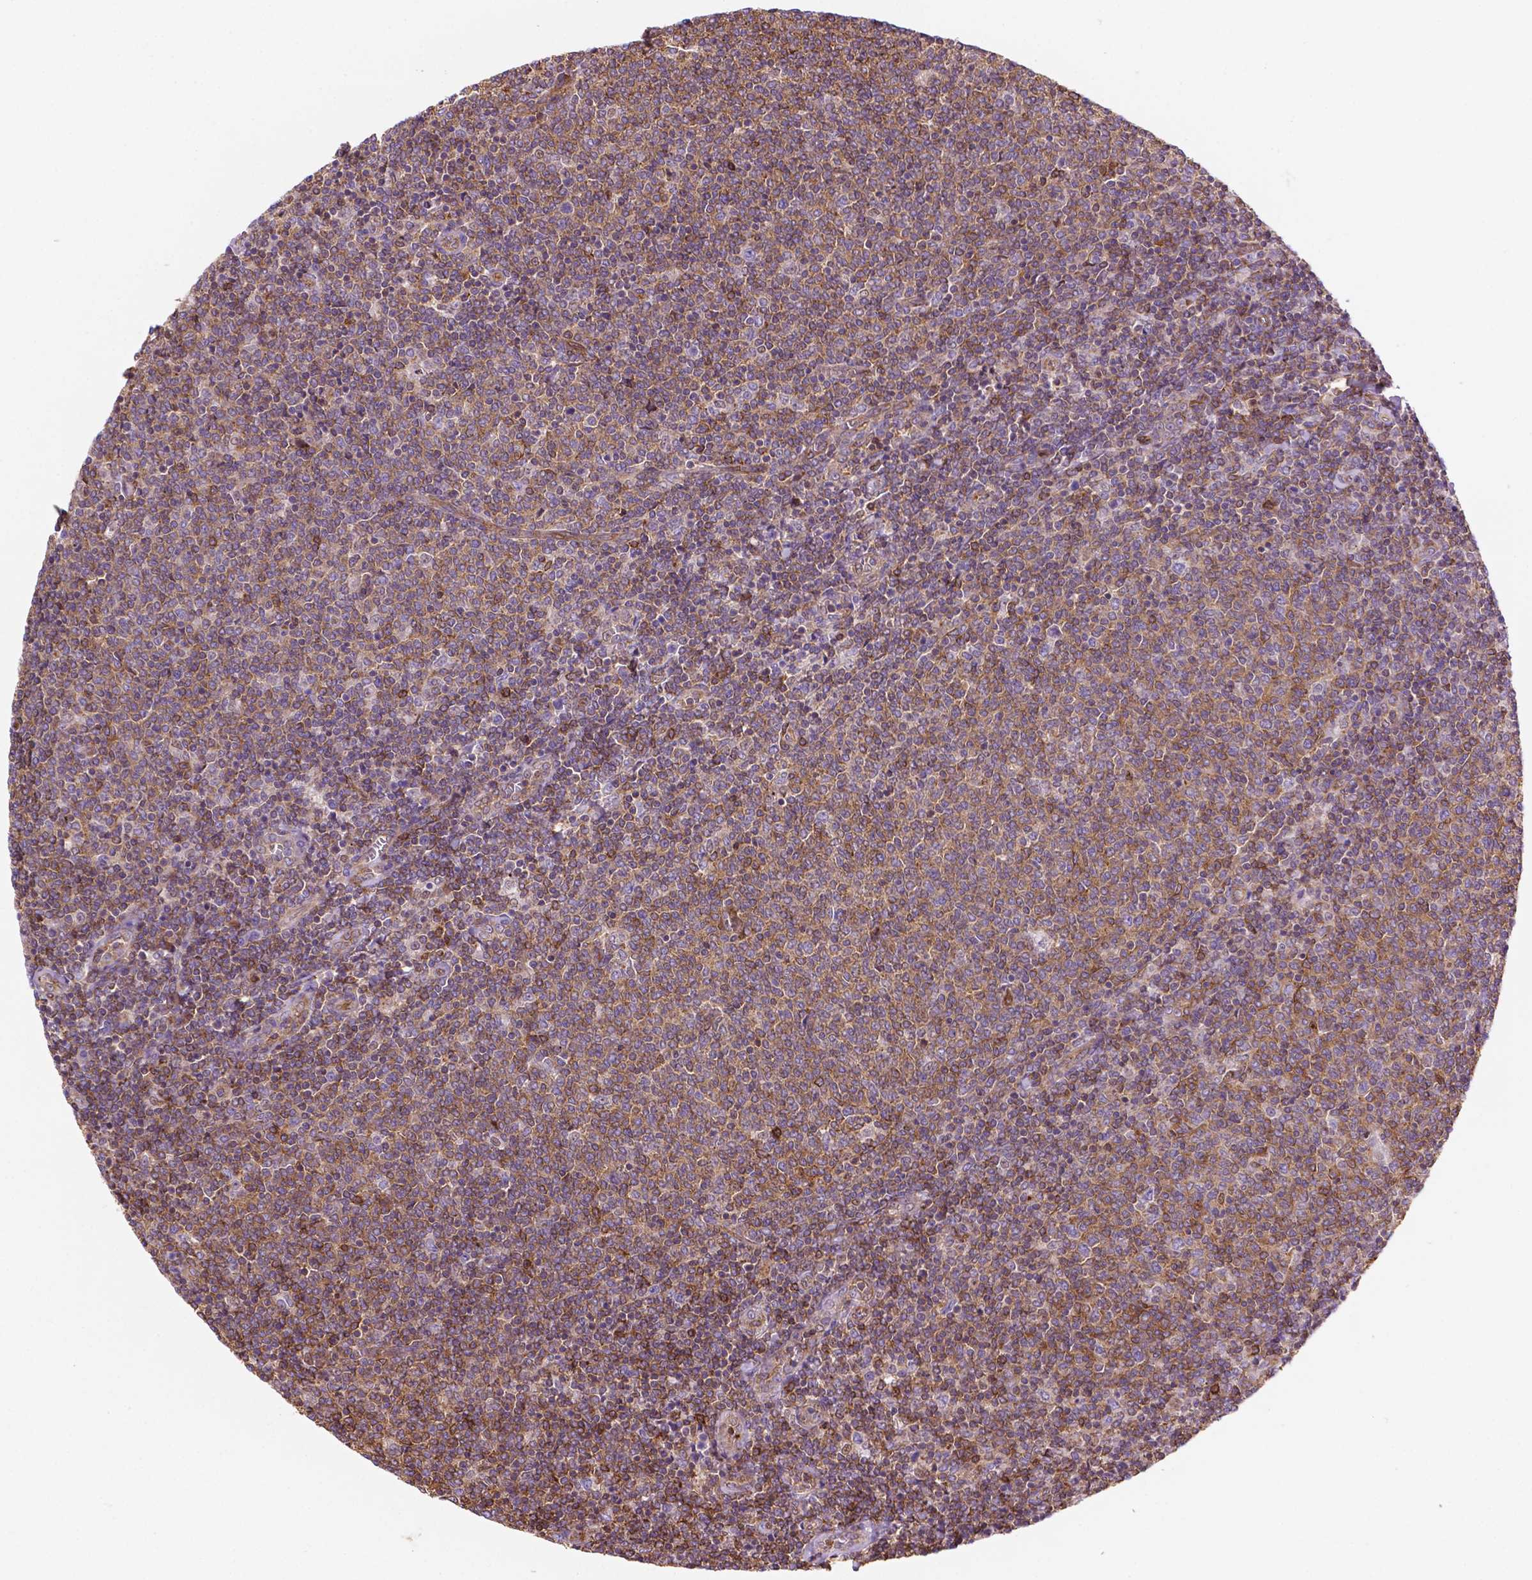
{"staining": {"intensity": "moderate", "quantity": ">75%", "location": "cytoplasmic/membranous"}, "tissue": "lymphoma", "cell_type": "Tumor cells", "image_type": "cancer", "snomed": [{"axis": "morphology", "description": "Malignant lymphoma, non-Hodgkin's type, Low grade"}, {"axis": "topography", "description": "Lymph node"}], "caption": "A photomicrograph showing moderate cytoplasmic/membranous expression in about >75% of tumor cells in low-grade malignant lymphoma, non-Hodgkin's type, as visualized by brown immunohistochemical staining.", "gene": "DCN", "patient": {"sex": "male", "age": 52}}